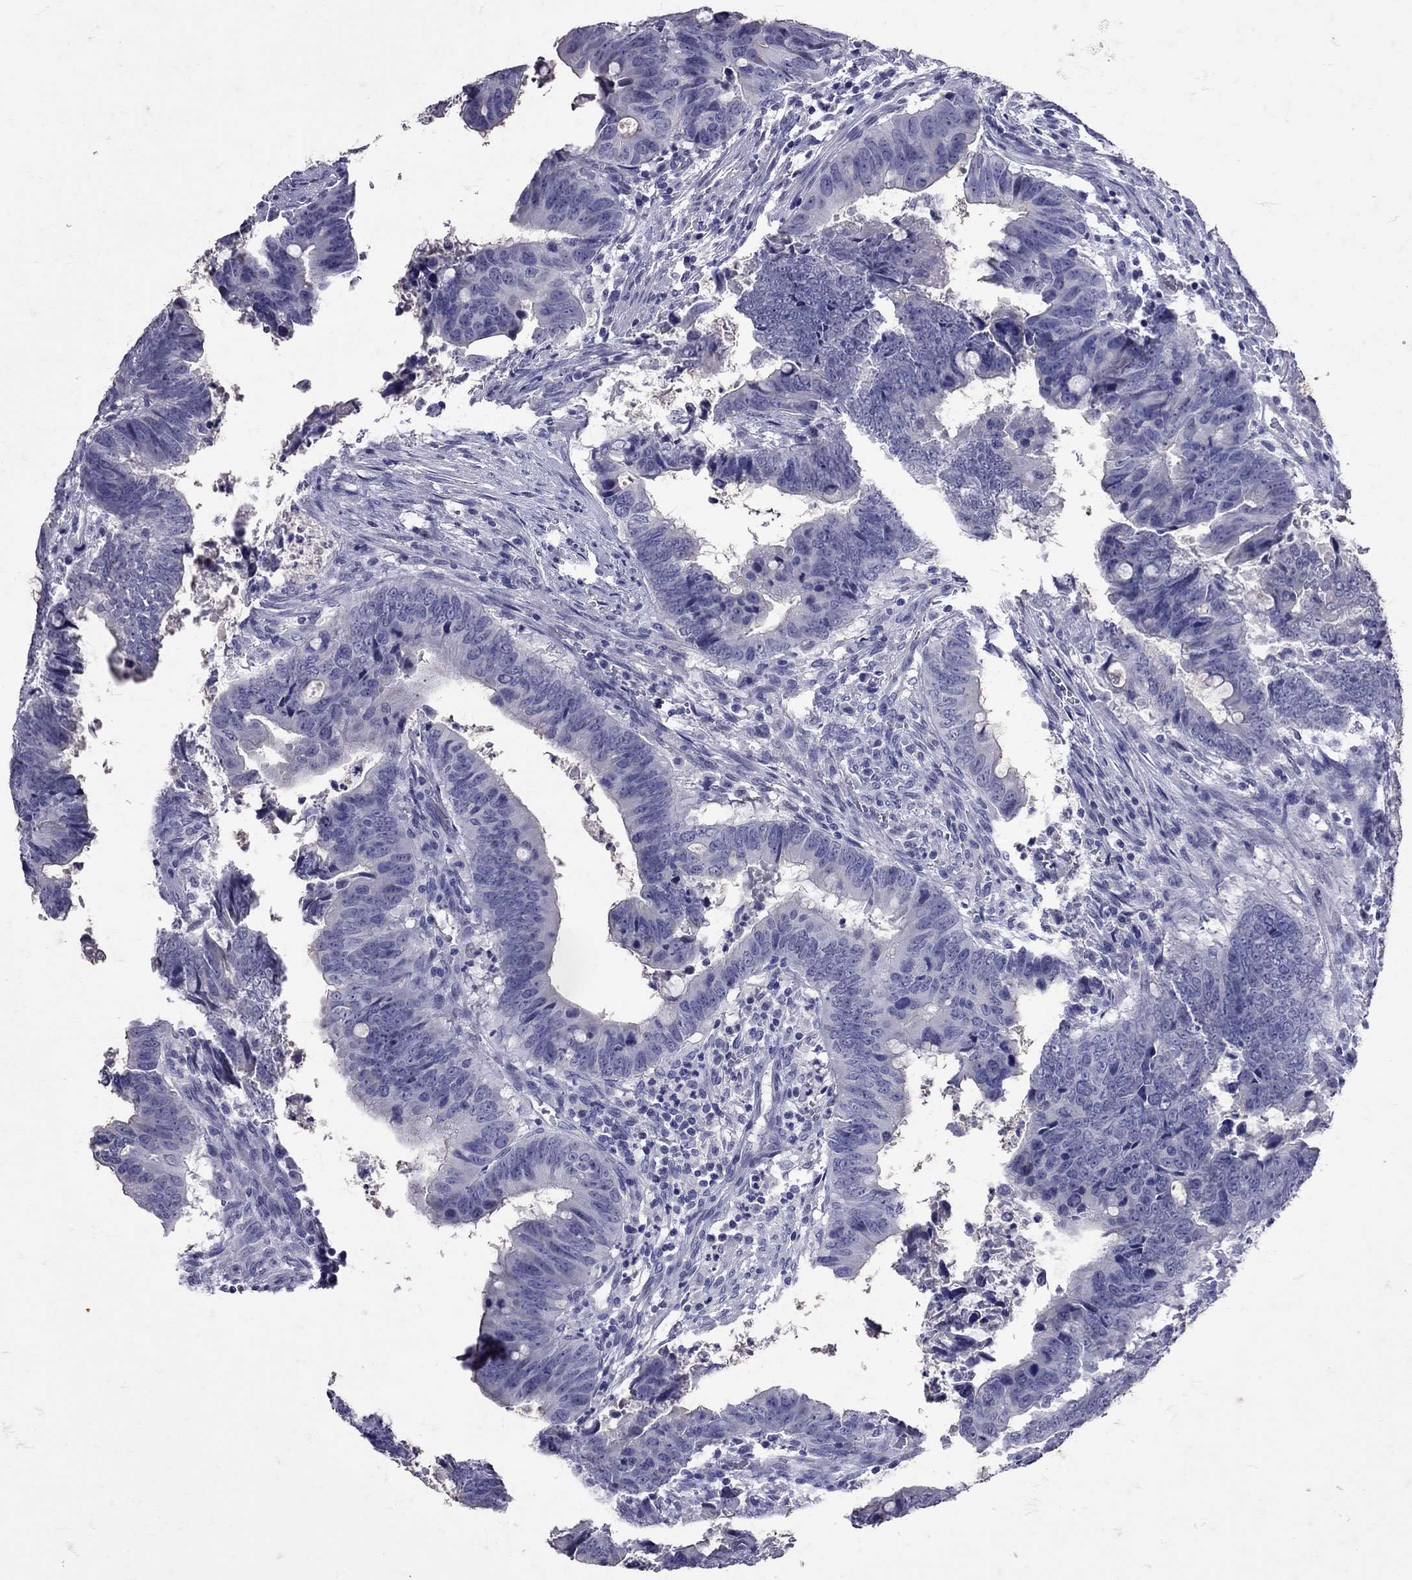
{"staining": {"intensity": "negative", "quantity": "none", "location": "none"}, "tissue": "colorectal cancer", "cell_type": "Tumor cells", "image_type": "cancer", "snomed": [{"axis": "morphology", "description": "Adenocarcinoma, NOS"}, {"axis": "topography", "description": "Colon"}], "caption": "DAB (3,3'-diaminobenzidine) immunohistochemical staining of human colorectal cancer displays no significant staining in tumor cells.", "gene": "SST", "patient": {"sex": "female", "age": 82}}